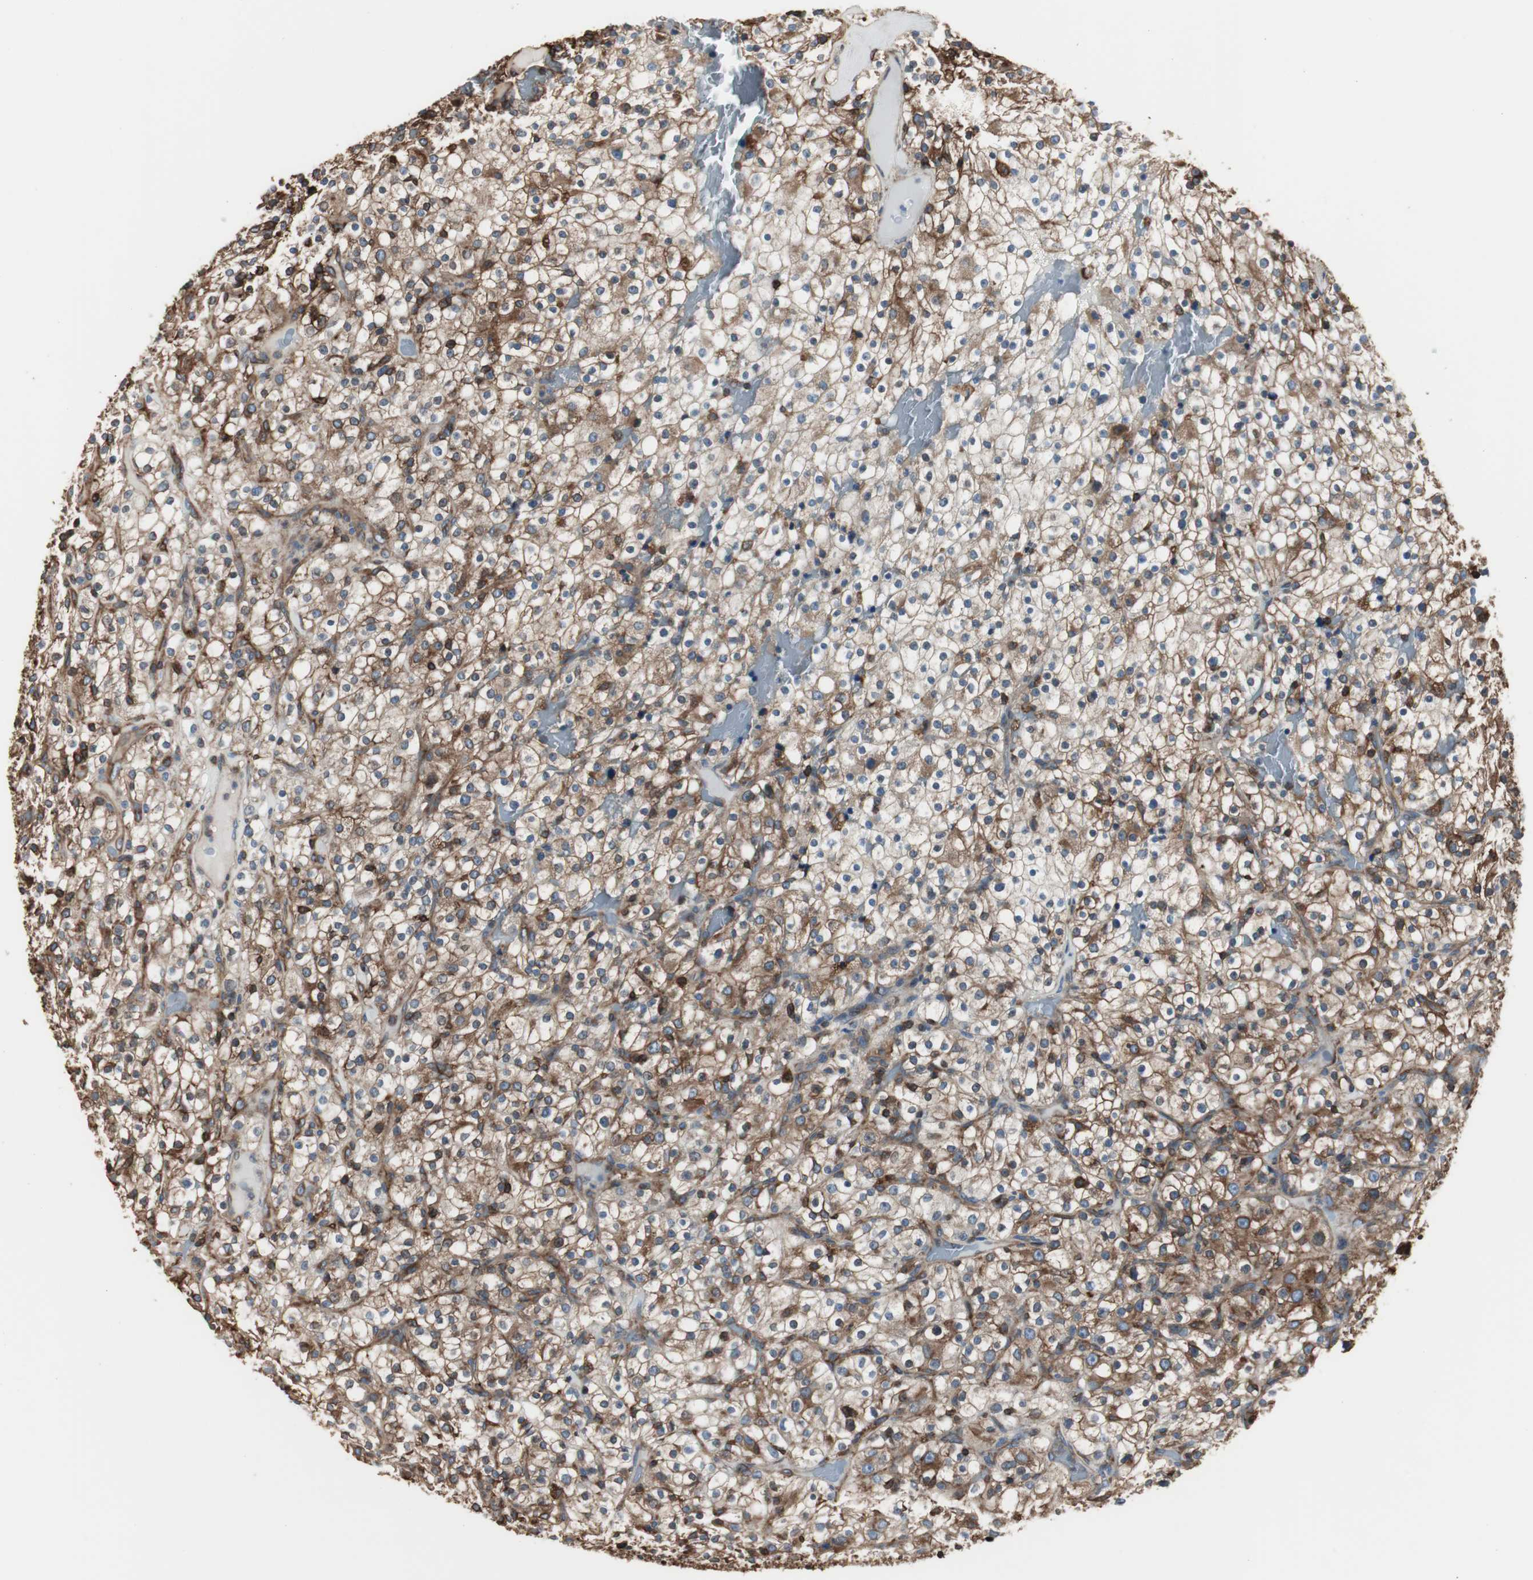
{"staining": {"intensity": "strong", "quantity": ">75%", "location": "cytoplasmic/membranous,nuclear"}, "tissue": "renal cancer", "cell_type": "Tumor cells", "image_type": "cancer", "snomed": [{"axis": "morphology", "description": "Normal tissue, NOS"}, {"axis": "morphology", "description": "Adenocarcinoma, NOS"}, {"axis": "topography", "description": "Kidney"}], "caption": "Tumor cells reveal high levels of strong cytoplasmic/membranous and nuclear staining in approximately >75% of cells in renal adenocarcinoma.", "gene": "B2M", "patient": {"sex": "female", "age": 72}}